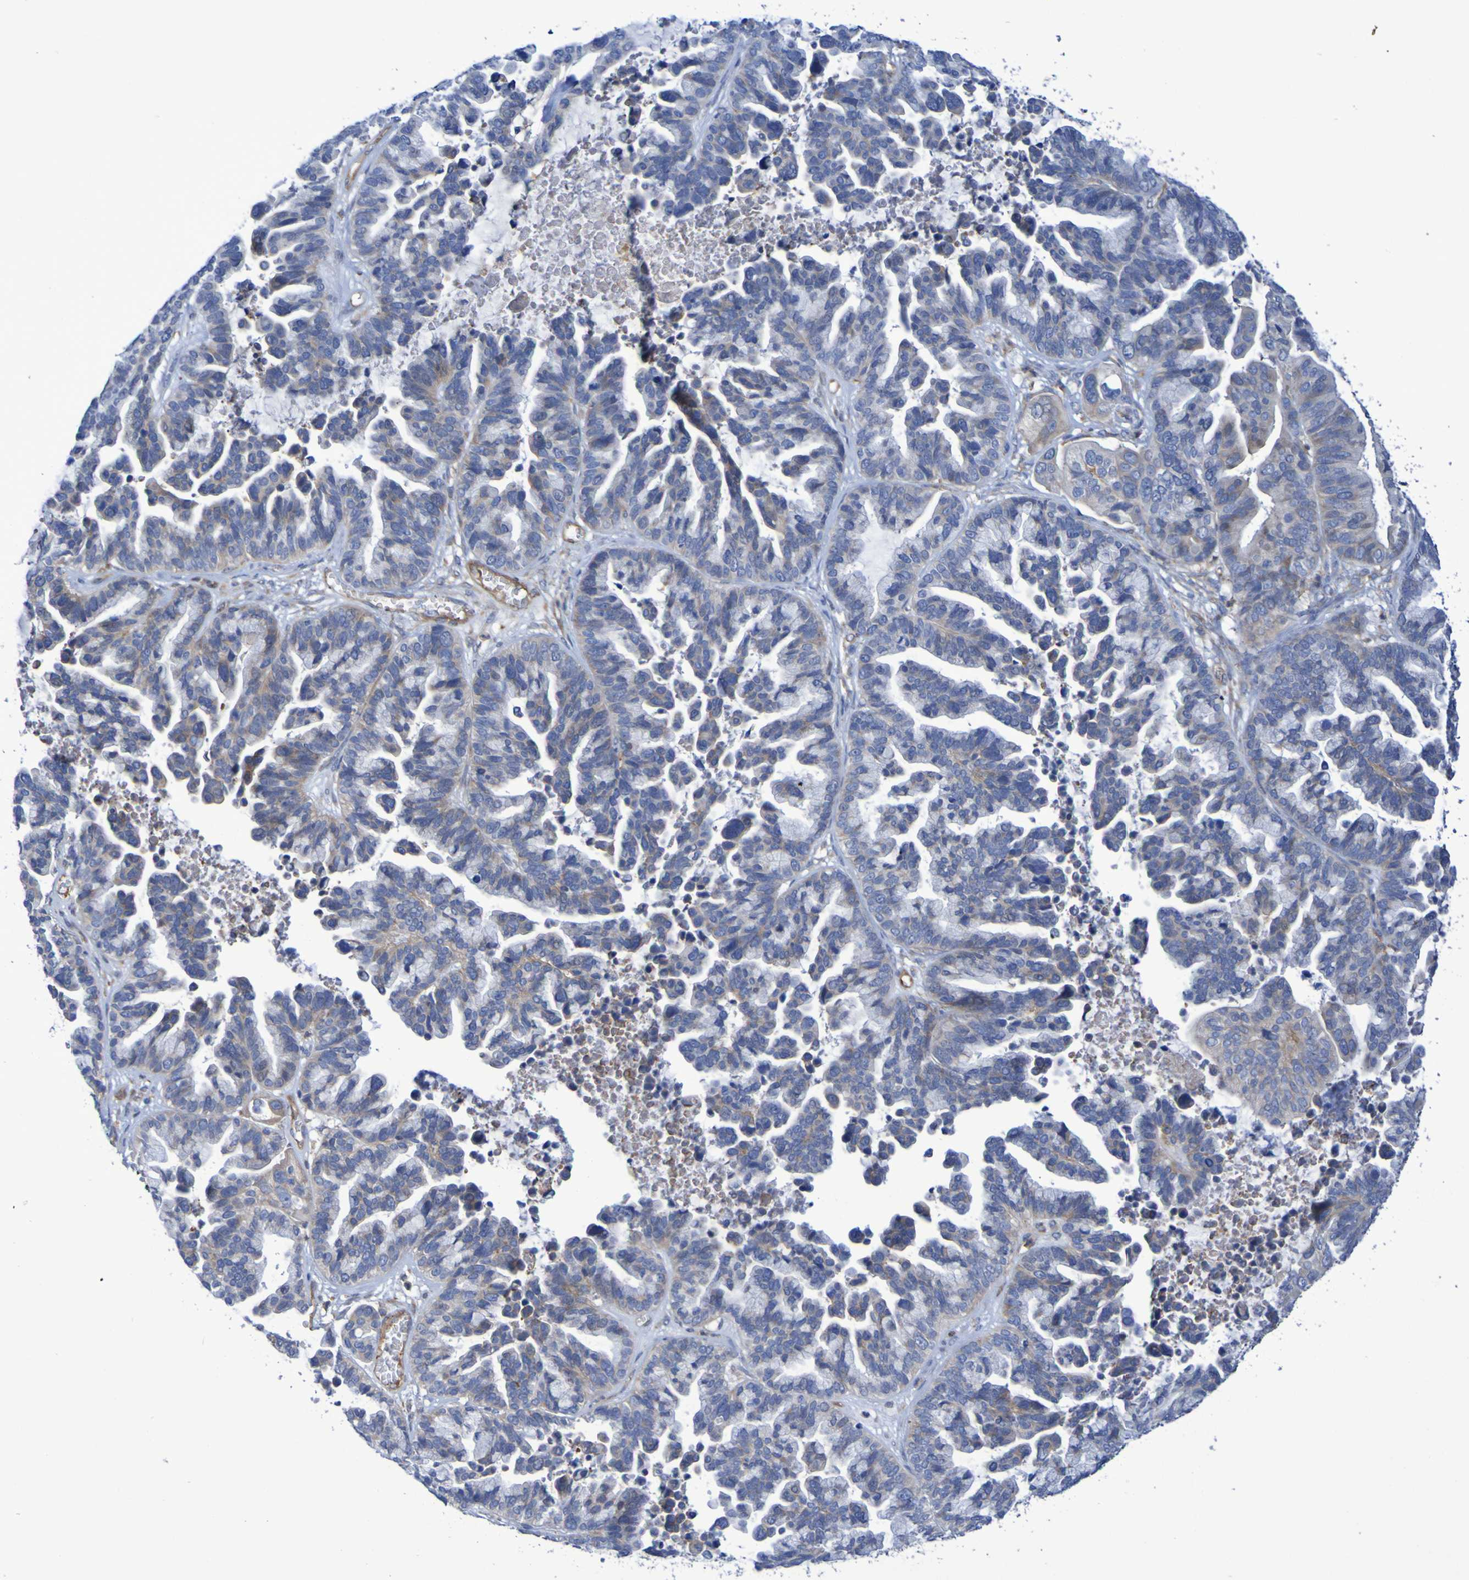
{"staining": {"intensity": "moderate", "quantity": "25%-75%", "location": "cytoplasmic/membranous"}, "tissue": "ovarian cancer", "cell_type": "Tumor cells", "image_type": "cancer", "snomed": [{"axis": "morphology", "description": "Cystadenocarcinoma, serous, NOS"}, {"axis": "topography", "description": "Ovary"}], "caption": "Protein analysis of serous cystadenocarcinoma (ovarian) tissue displays moderate cytoplasmic/membranous positivity in about 25%-75% of tumor cells.", "gene": "SCRG1", "patient": {"sex": "female", "age": 56}}